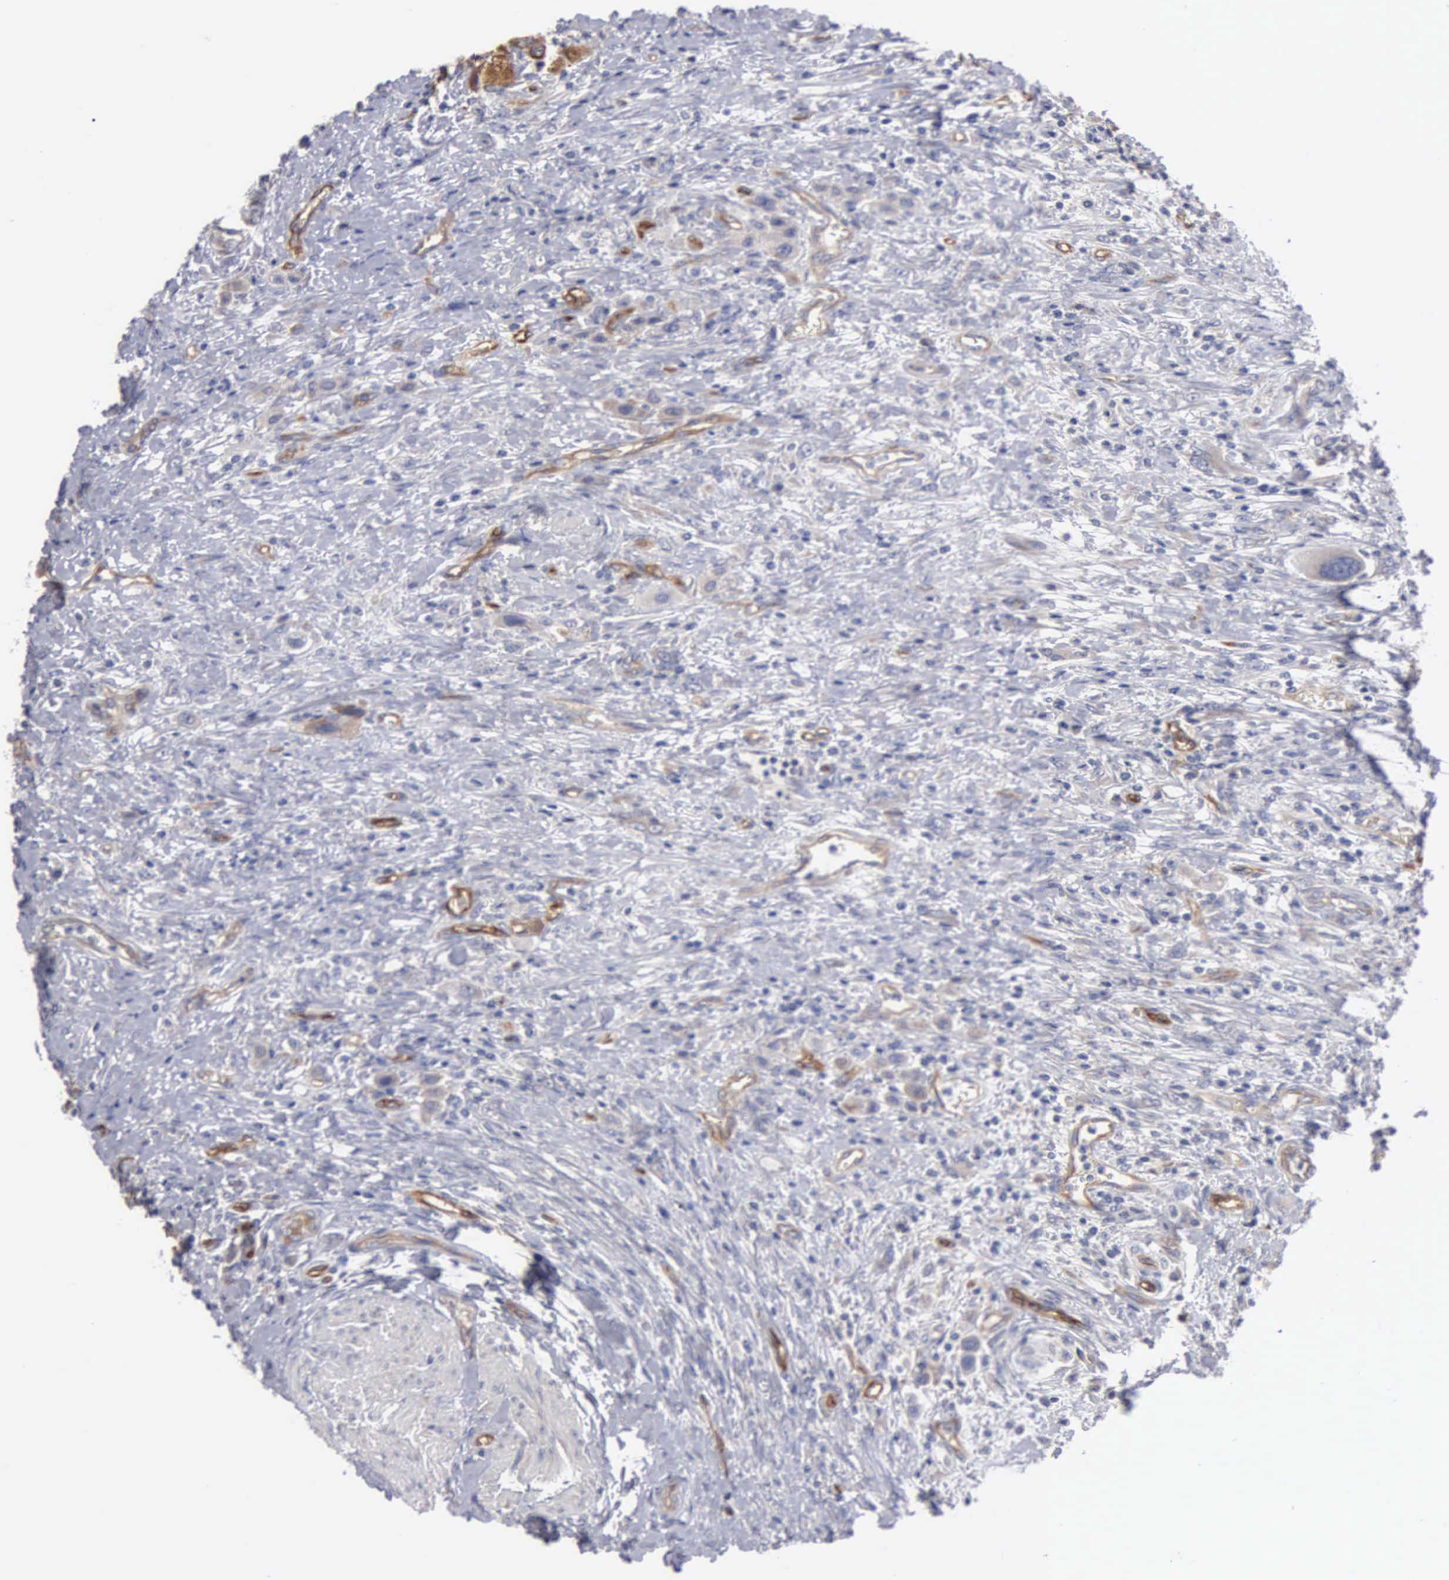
{"staining": {"intensity": "weak", "quantity": "25%-75%", "location": "cytoplasmic/membranous"}, "tissue": "urothelial cancer", "cell_type": "Tumor cells", "image_type": "cancer", "snomed": [{"axis": "morphology", "description": "Urothelial carcinoma, High grade"}, {"axis": "topography", "description": "Urinary bladder"}], "caption": "High-grade urothelial carcinoma stained for a protein (brown) displays weak cytoplasmic/membranous positive expression in approximately 25%-75% of tumor cells.", "gene": "RDX", "patient": {"sex": "male", "age": 50}}